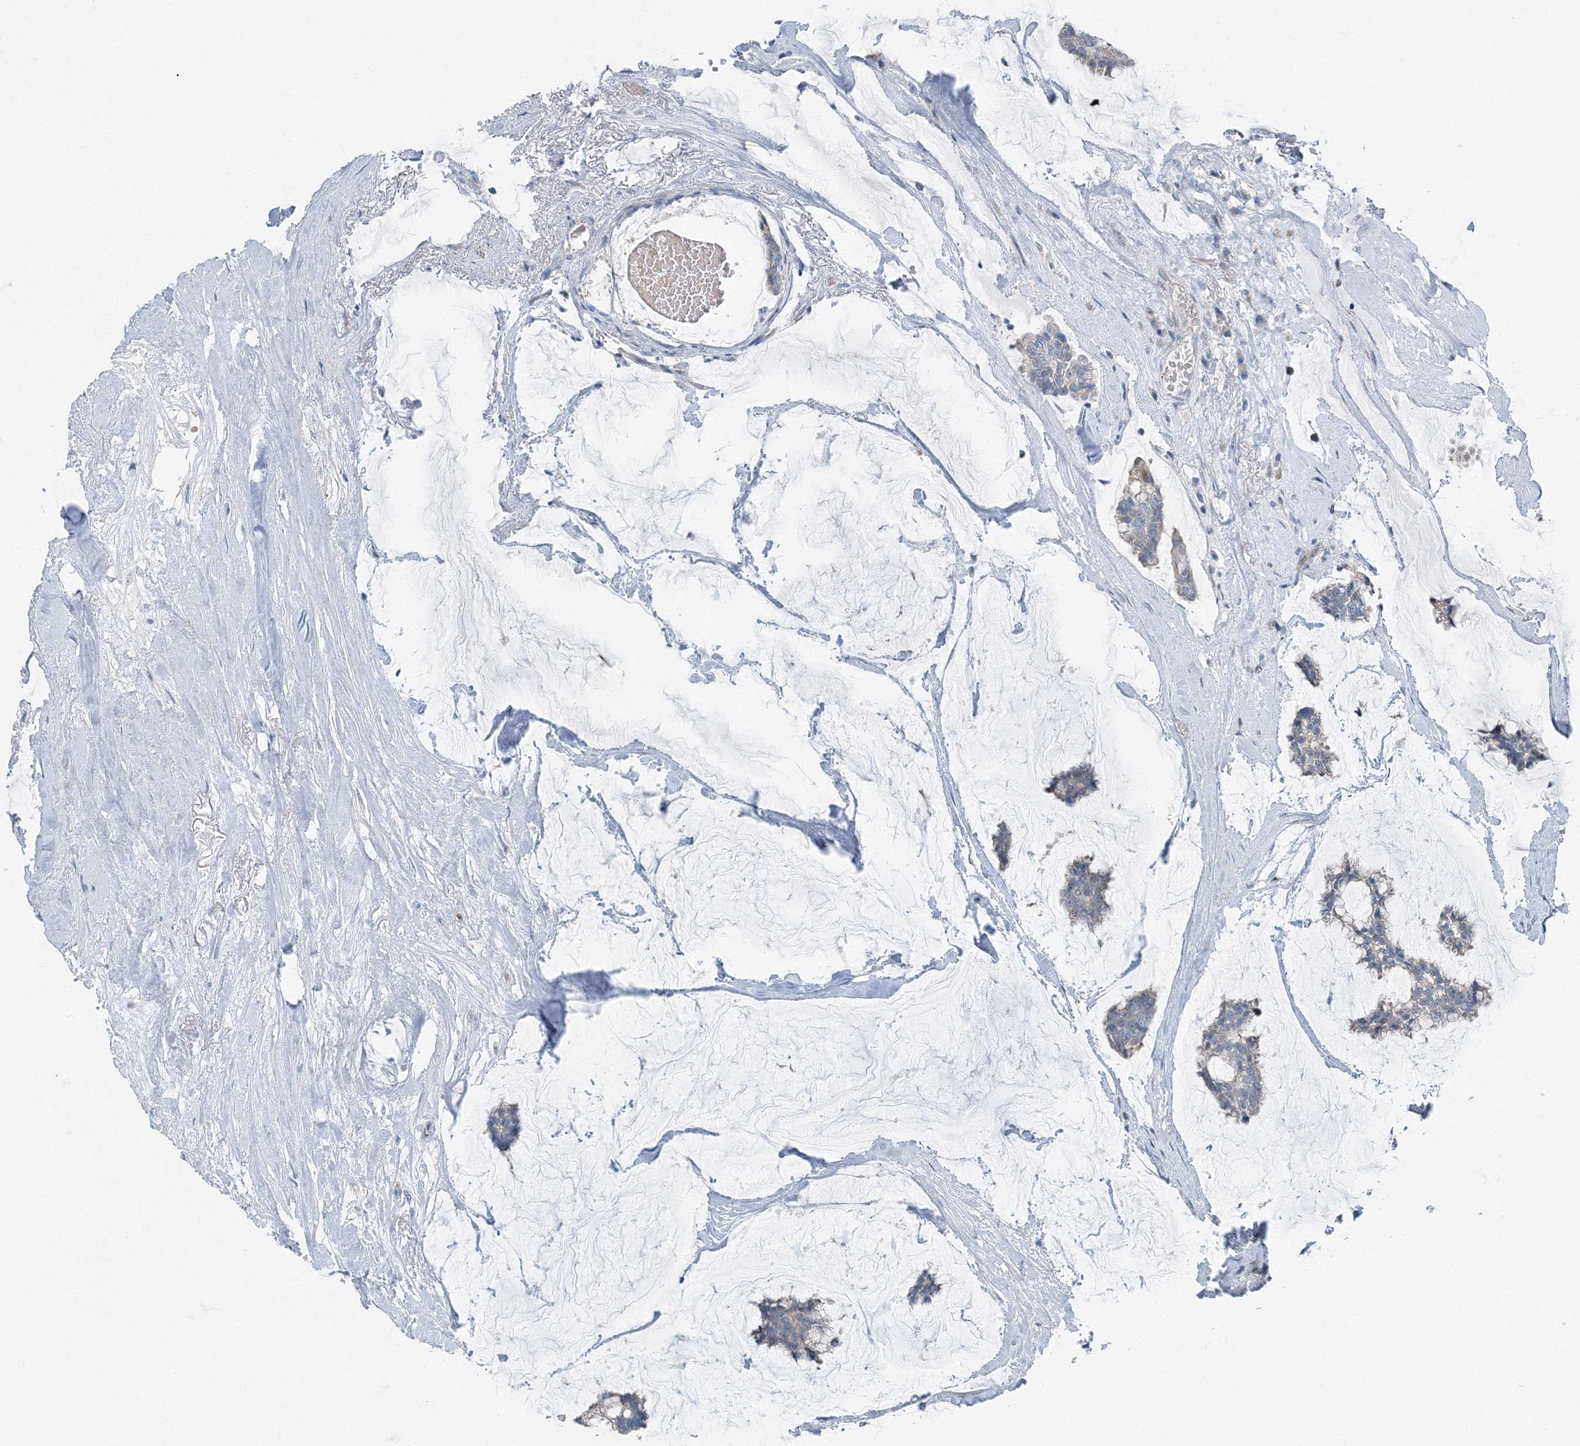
{"staining": {"intensity": "negative", "quantity": "none", "location": "none"}, "tissue": "breast cancer", "cell_type": "Tumor cells", "image_type": "cancer", "snomed": [{"axis": "morphology", "description": "Duct carcinoma"}, {"axis": "topography", "description": "Breast"}], "caption": "High magnification brightfield microscopy of breast infiltrating ductal carcinoma stained with DAB (3,3'-diaminobenzidine) (brown) and counterstained with hematoxylin (blue): tumor cells show no significant staining.", "gene": "AASDH", "patient": {"sex": "female", "age": 93}}